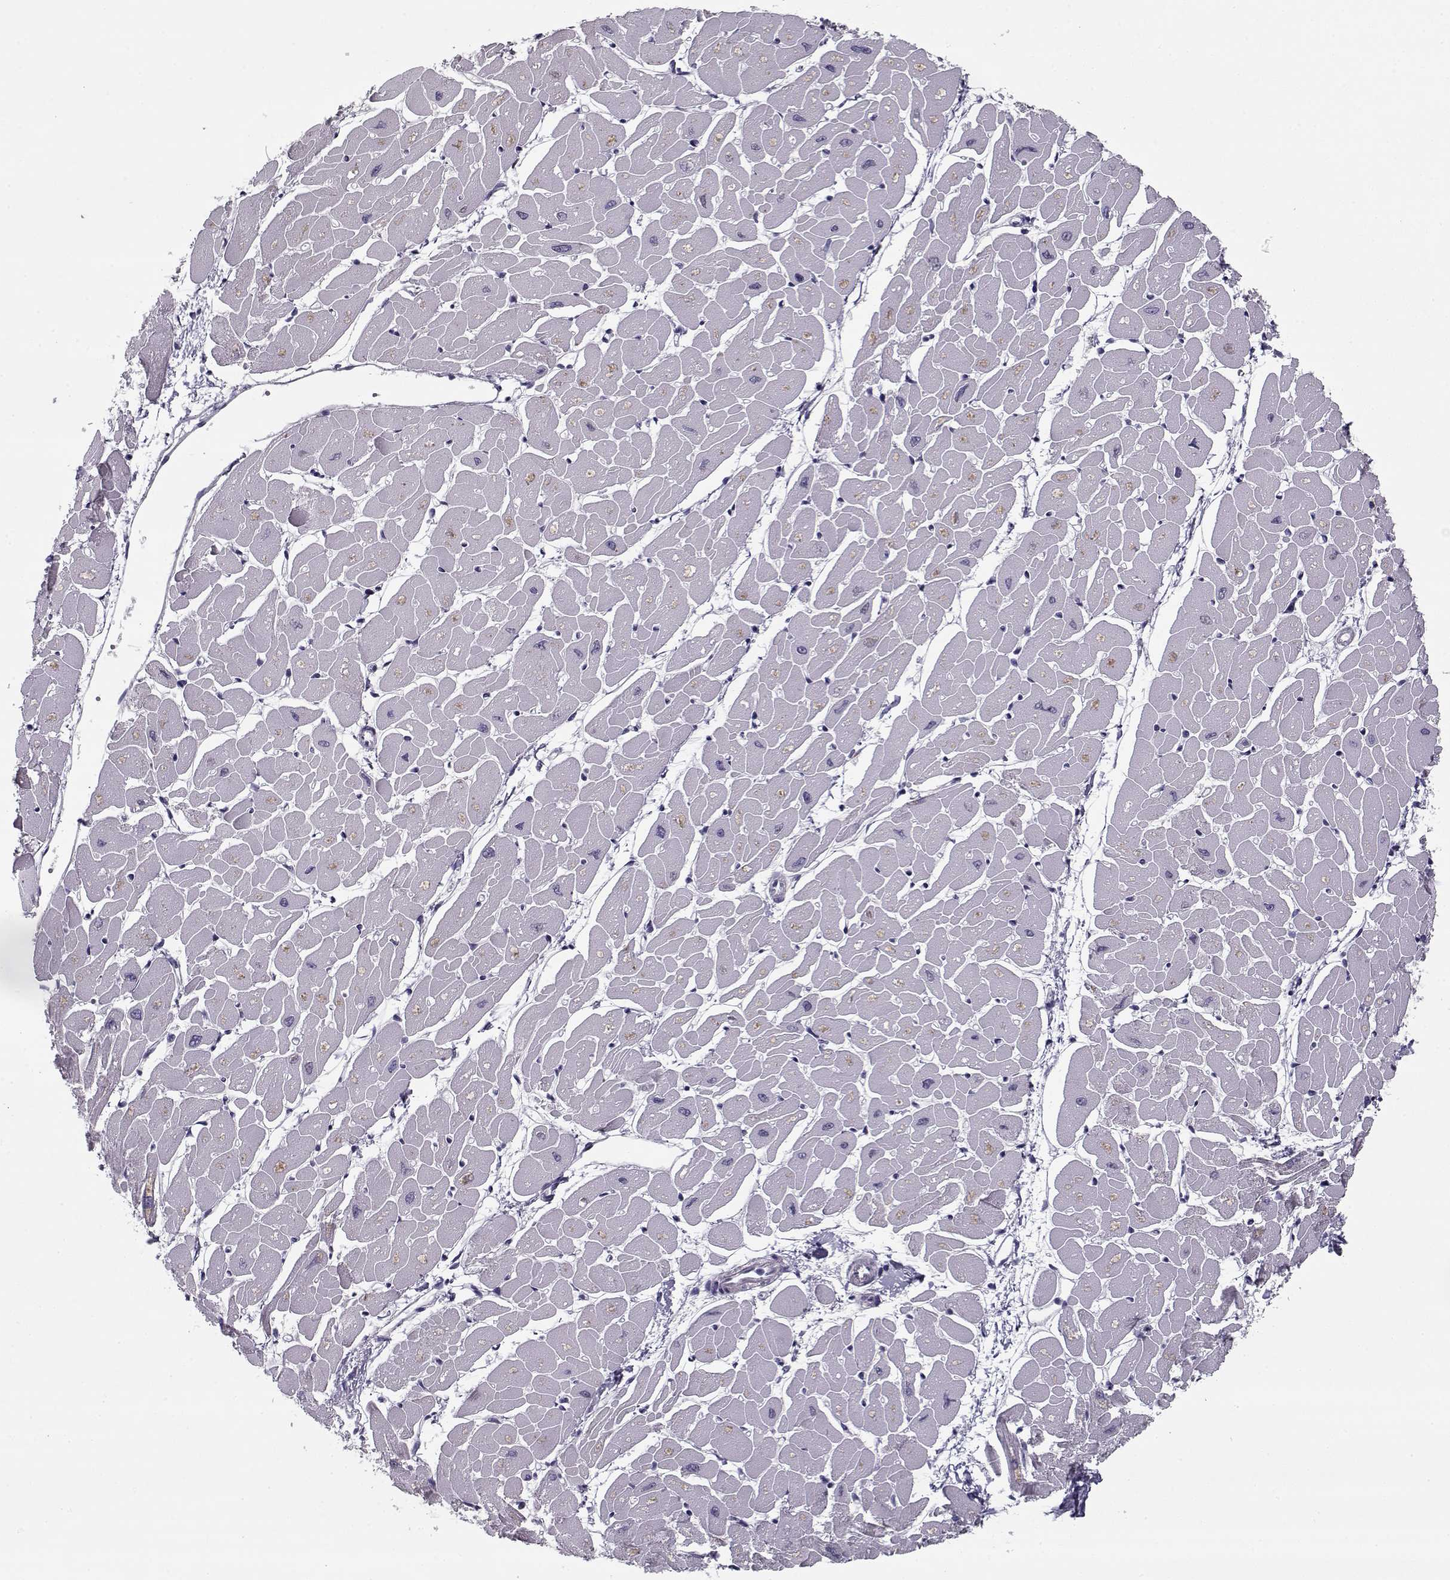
{"staining": {"intensity": "negative", "quantity": "none", "location": "none"}, "tissue": "heart muscle", "cell_type": "Cardiomyocytes", "image_type": "normal", "snomed": [{"axis": "morphology", "description": "Normal tissue, NOS"}, {"axis": "topography", "description": "Heart"}], "caption": "IHC histopathology image of normal heart muscle: human heart muscle stained with DAB reveals no significant protein positivity in cardiomyocytes. (DAB IHC visualized using brightfield microscopy, high magnification).", "gene": "RNF32", "patient": {"sex": "male", "age": 57}}